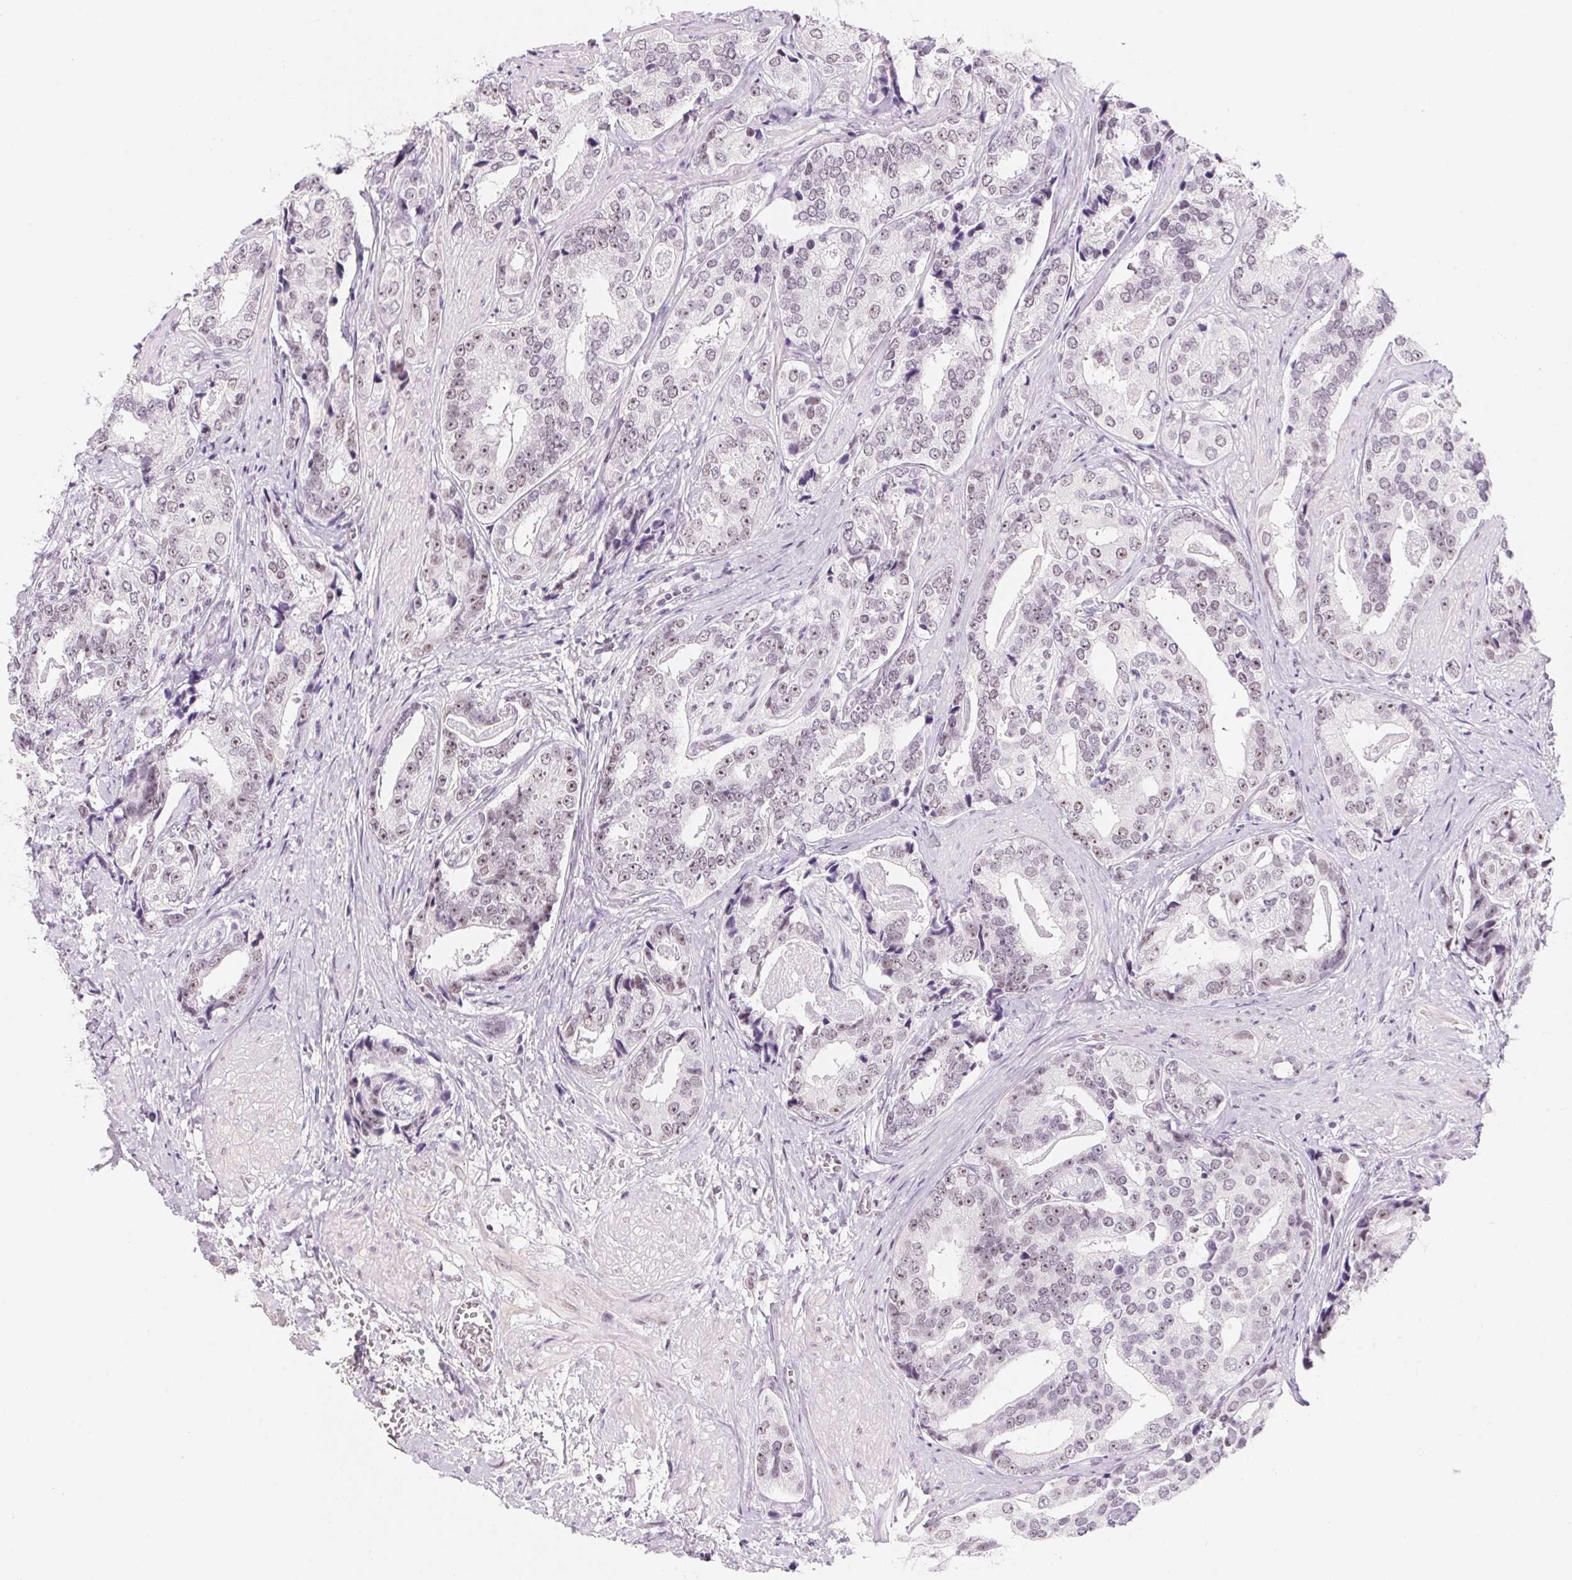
{"staining": {"intensity": "weak", "quantity": "25%-75%", "location": "nuclear"}, "tissue": "prostate cancer", "cell_type": "Tumor cells", "image_type": "cancer", "snomed": [{"axis": "morphology", "description": "Adenocarcinoma, High grade"}, {"axis": "topography", "description": "Prostate"}], "caption": "Protein expression analysis of human high-grade adenocarcinoma (prostate) reveals weak nuclear positivity in approximately 25%-75% of tumor cells.", "gene": "ZIC4", "patient": {"sex": "male", "age": 71}}